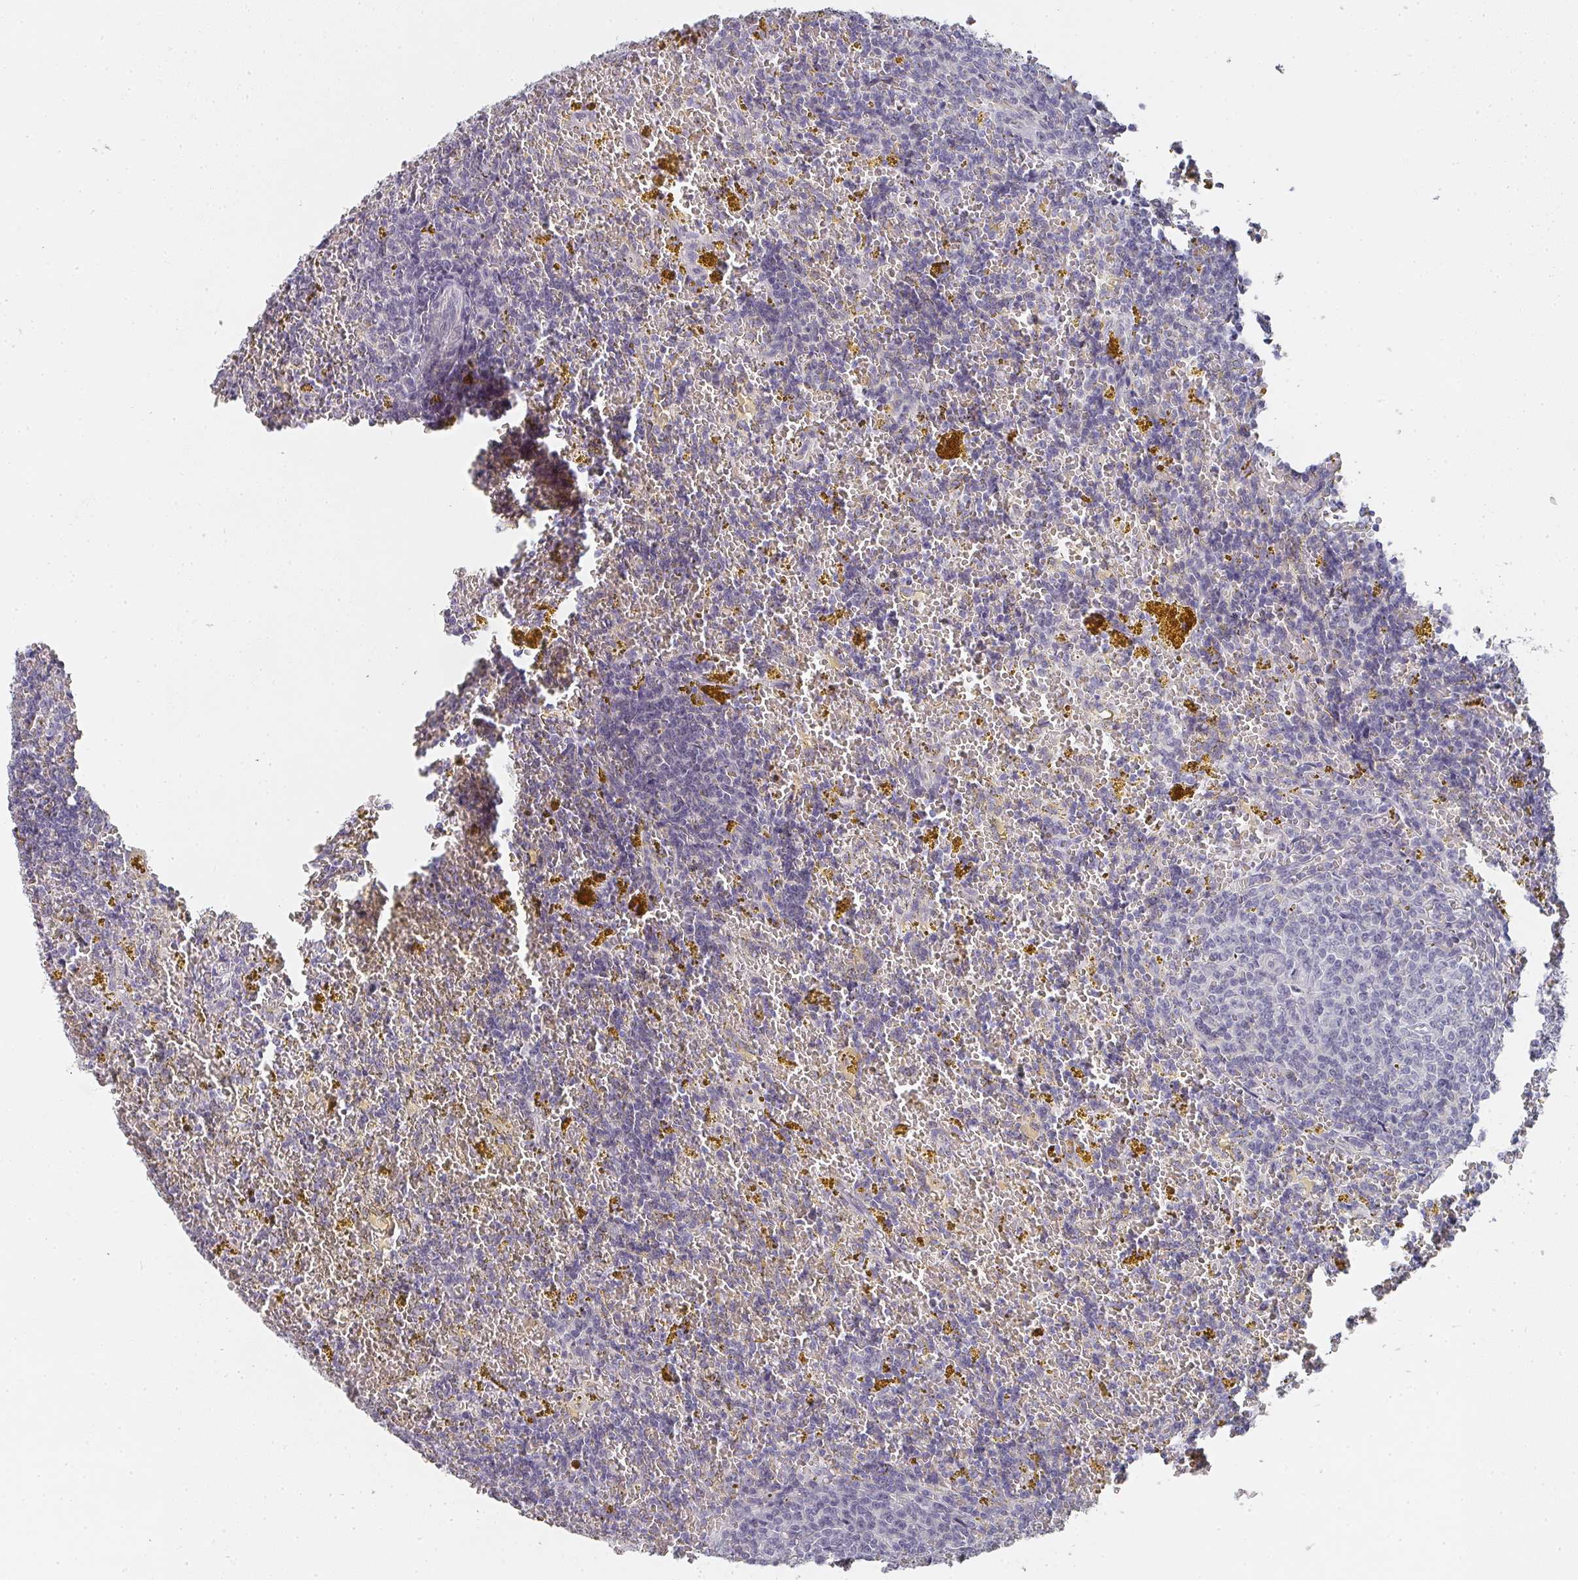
{"staining": {"intensity": "negative", "quantity": "none", "location": "none"}, "tissue": "lymphoma", "cell_type": "Tumor cells", "image_type": "cancer", "snomed": [{"axis": "morphology", "description": "Malignant lymphoma, non-Hodgkin's type, Low grade"}, {"axis": "topography", "description": "Spleen"}, {"axis": "topography", "description": "Lymph node"}], "caption": "DAB (3,3'-diaminobenzidine) immunohistochemical staining of lymphoma displays no significant positivity in tumor cells.", "gene": "SHISA2", "patient": {"sex": "female", "age": 66}}